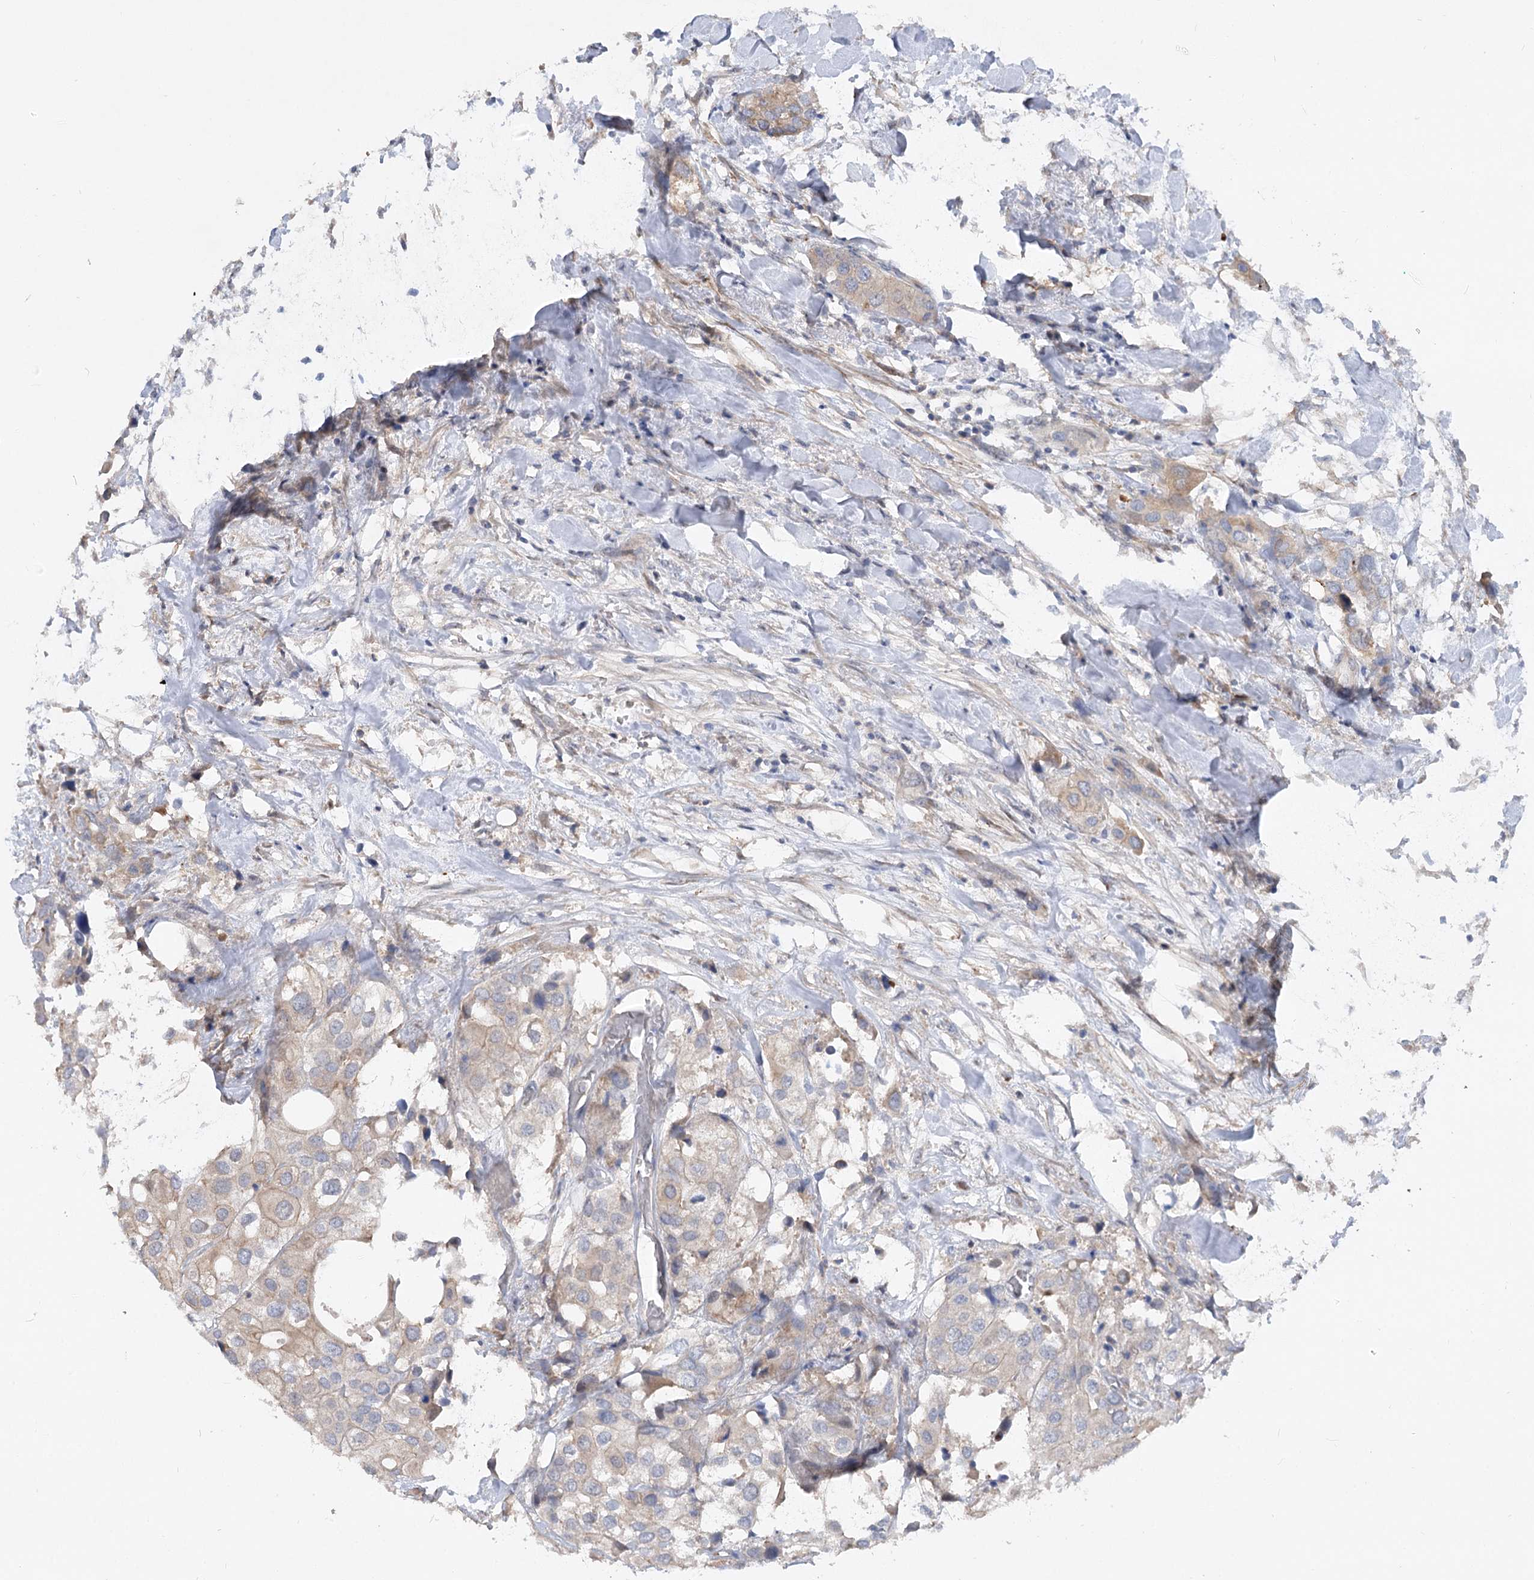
{"staining": {"intensity": "moderate", "quantity": "<25%", "location": "cytoplasmic/membranous"}, "tissue": "urothelial cancer", "cell_type": "Tumor cells", "image_type": "cancer", "snomed": [{"axis": "morphology", "description": "Urothelial carcinoma, High grade"}, {"axis": "topography", "description": "Urinary bladder"}], "caption": "Immunohistochemistry (DAB (3,3'-diaminobenzidine)) staining of human high-grade urothelial carcinoma reveals moderate cytoplasmic/membranous protein positivity in approximately <25% of tumor cells.", "gene": "FGF19", "patient": {"sex": "male", "age": 64}}